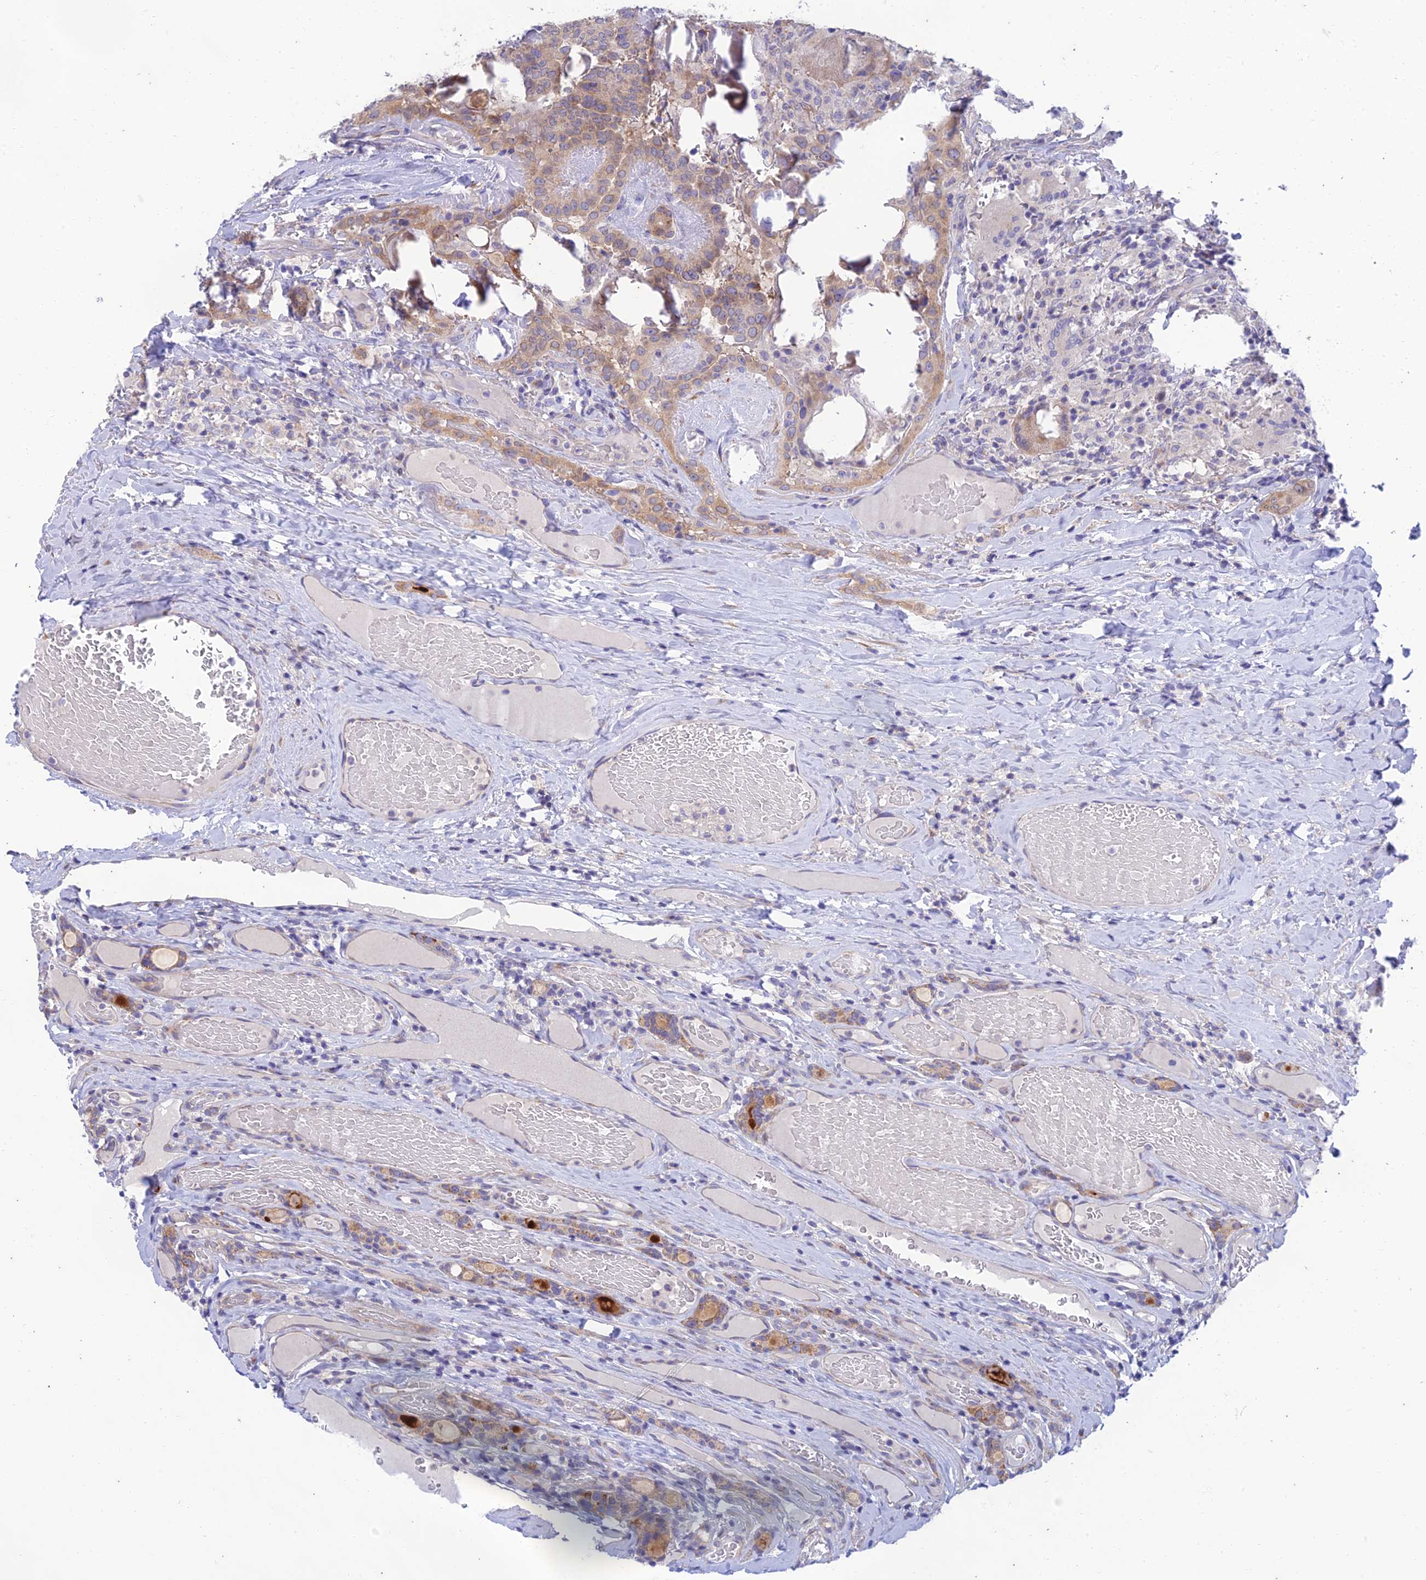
{"staining": {"intensity": "weak", "quantity": "25%-75%", "location": "cytoplasmic/membranous"}, "tissue": "thyroid cancer", "cell_type": "Tumor cells", "image_type": "cancer", "snomed": [{"axis": "morphology", "description": "Papillary adenocarcinoma, NOS"}, {"axis": "topography", "description": "Thyroid gland"}], "caption": "Approximately 25%-75% of tumor cells in human thyroid papillary adenocarcinoma exhibit weak cytoplasmic/membranous protein expression as visualized by brown immunohistochemical staining.", "gene": "PTCD2", "patient": {"sex": "female", "age": 72}}